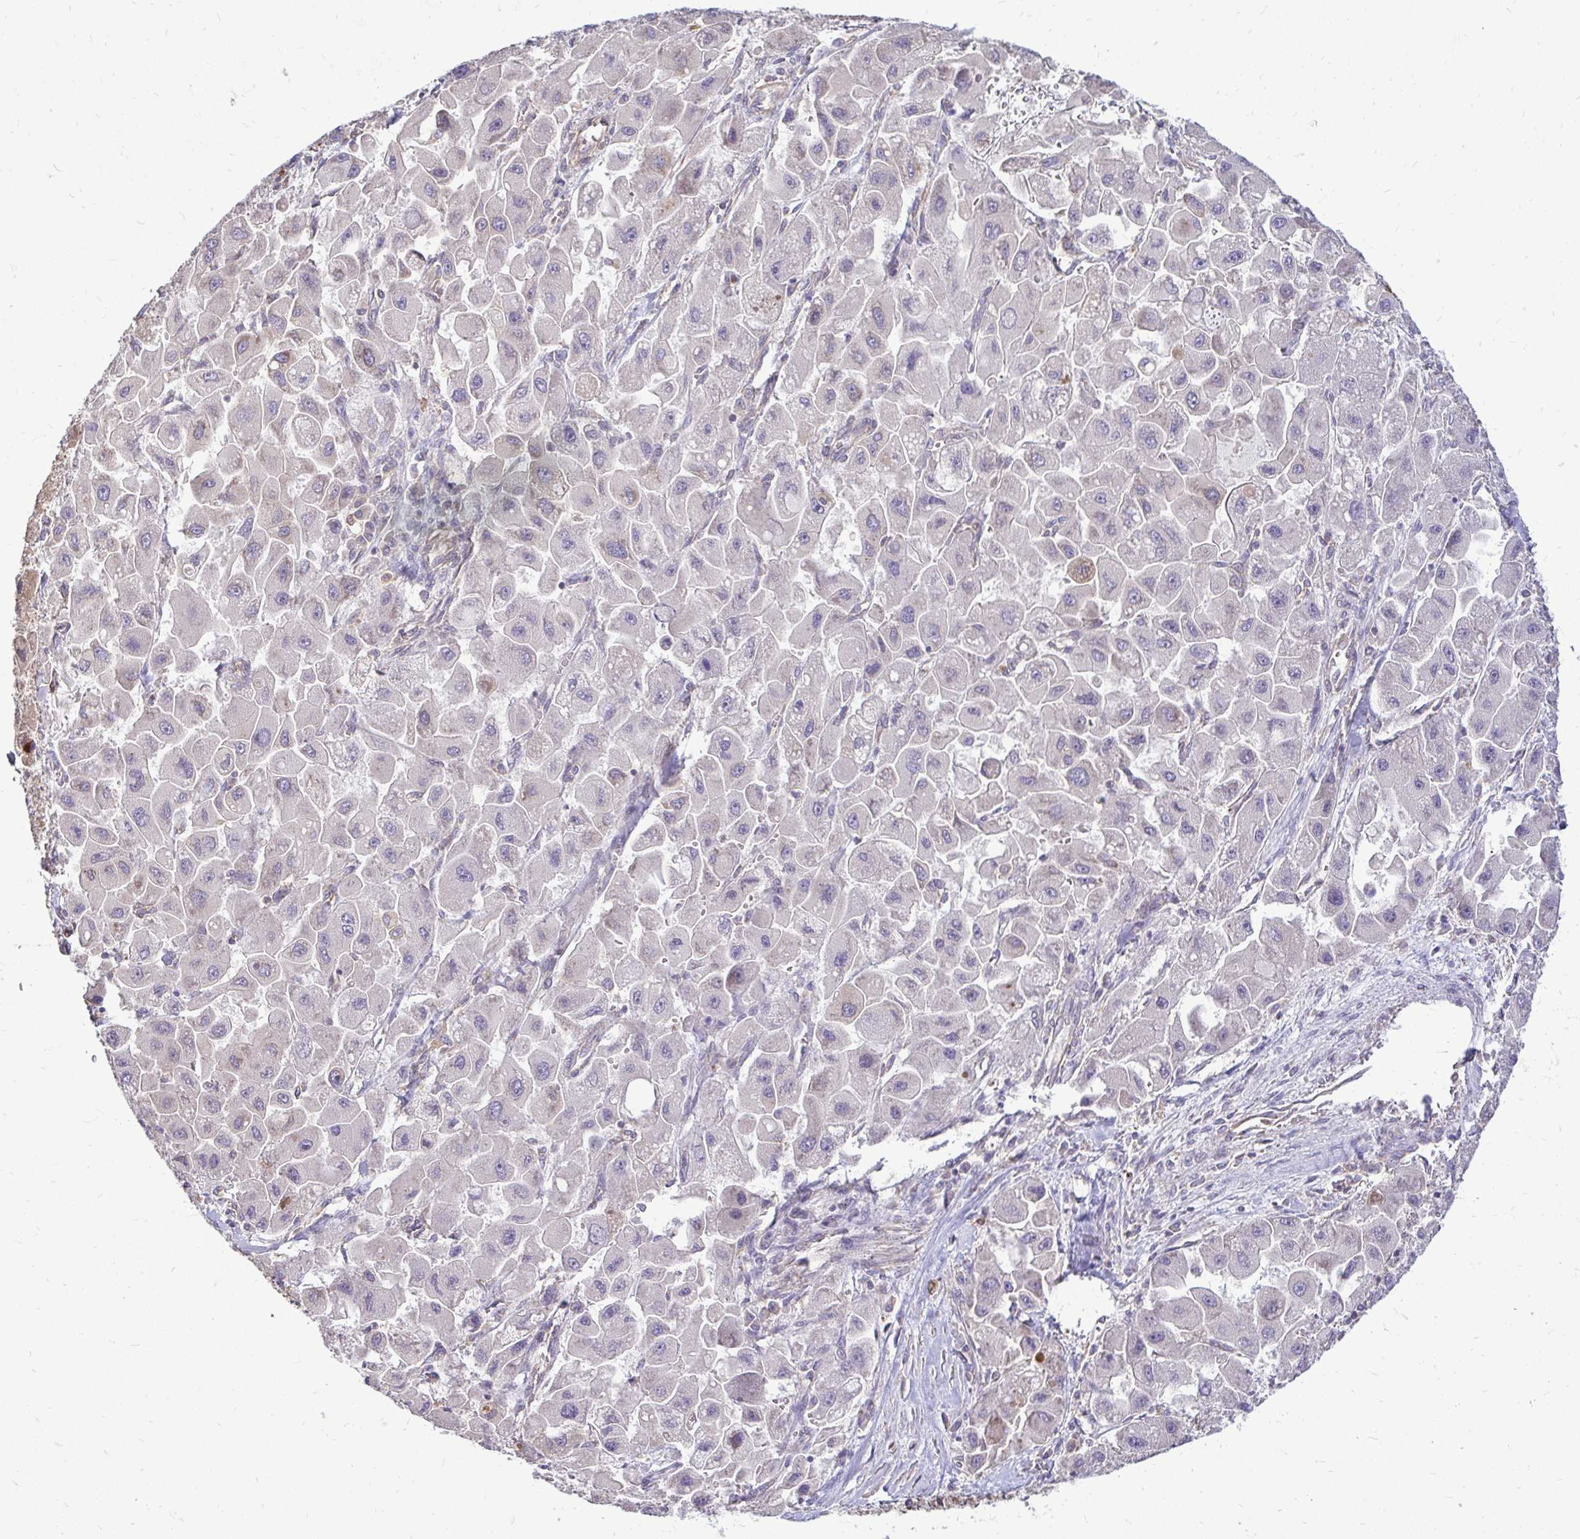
{"staining": {"intensity": "negative", "quantity": "none", "location": "none"}, "tissue": "liver cancer", "cell_type": "Tumor cells", "image_type": "cancer", "snomed": [{"axis": "morphology", "description": "Carcinoma, Hepatocellular, NOS"}, {"axis": "topography", "description": "Liver"}], "caption": "This is an immunohistochemistry (IHC) photomicrograph of liver cancer (hepatocellular carcinoma). There is no expression in tumor cells.", "gene": "FMR1", "patient": {"sex": "male", "age": 24}}